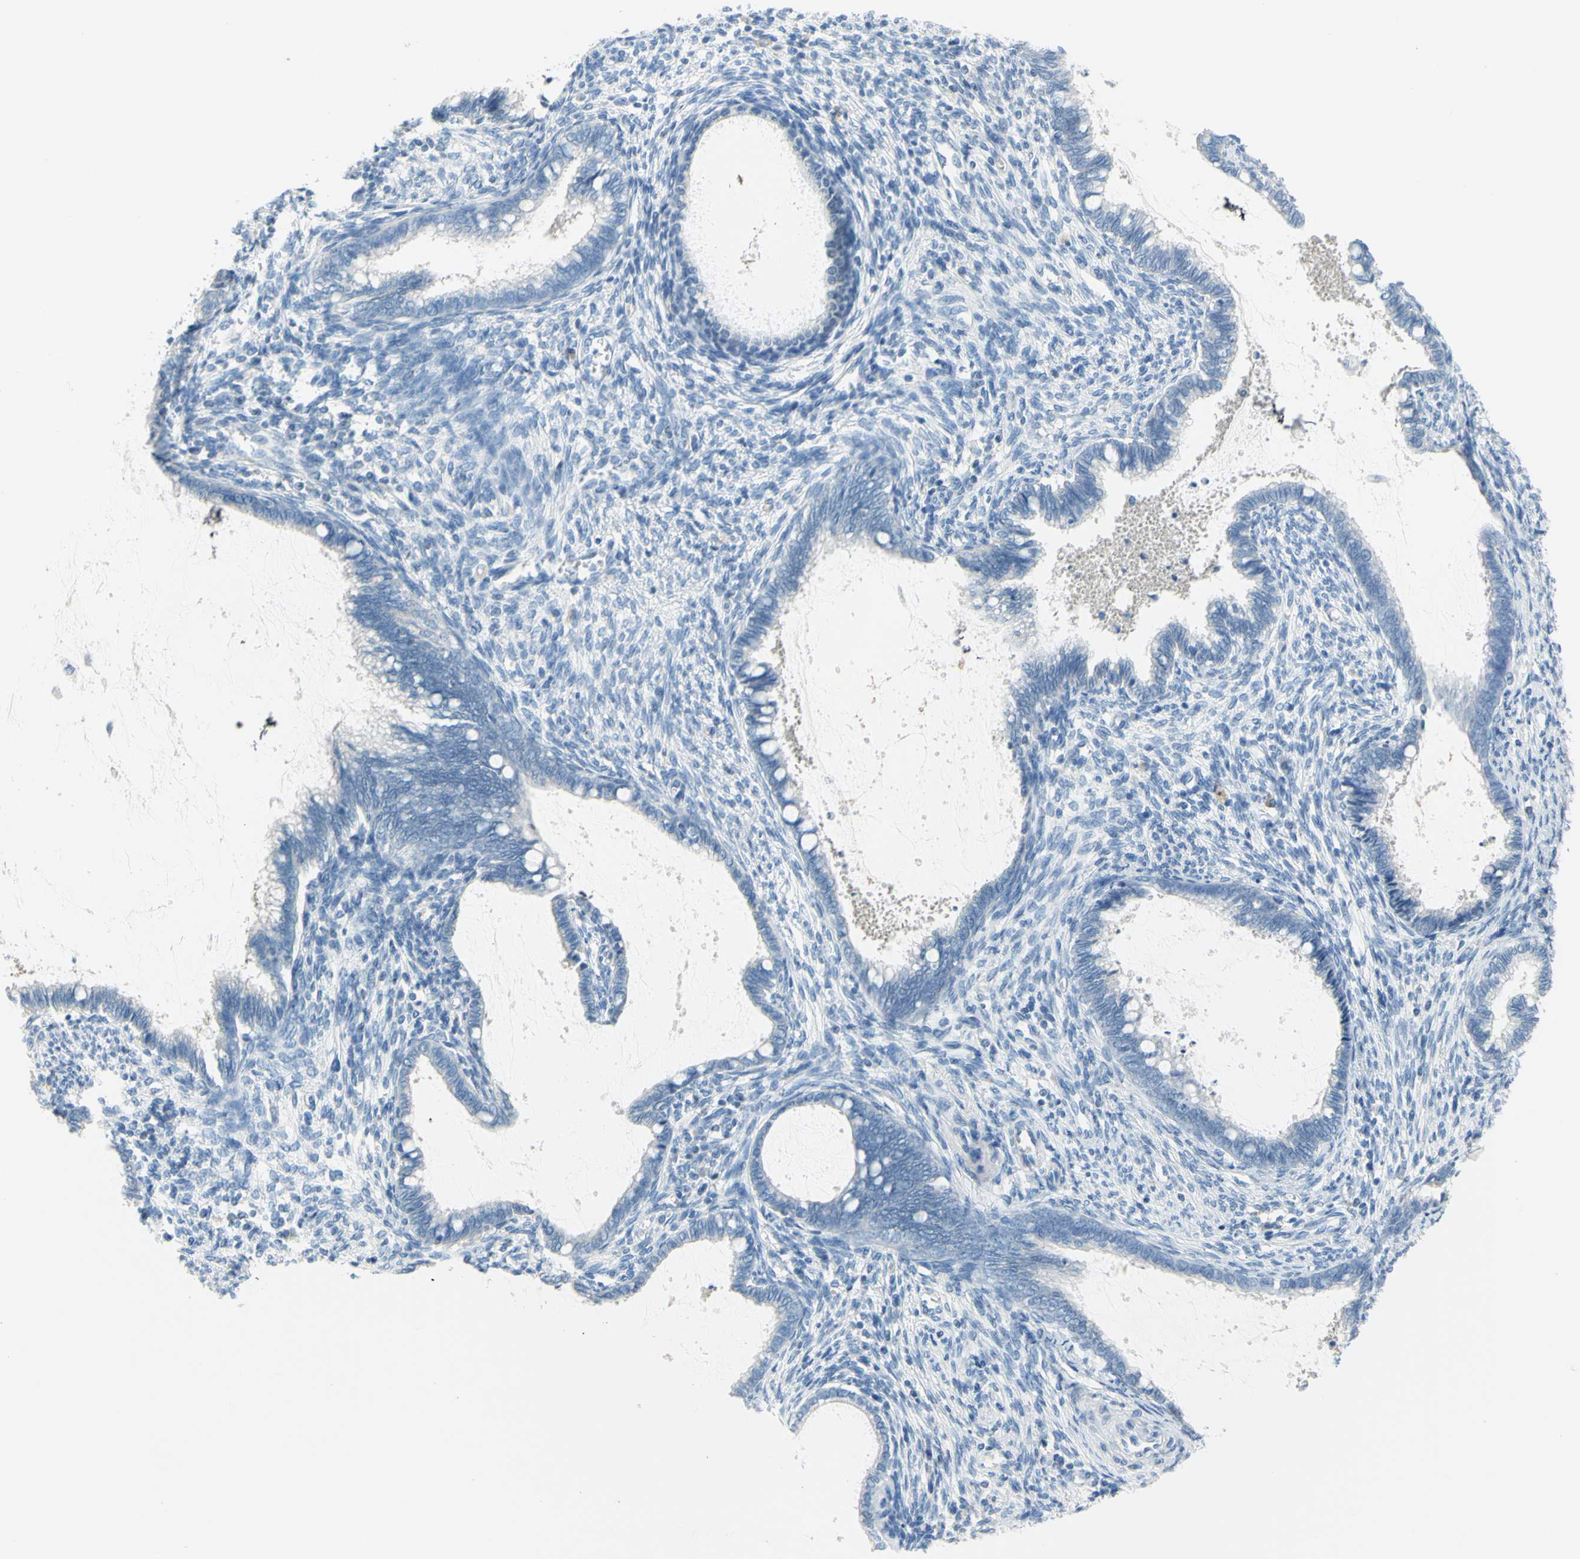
{"staining": {"intensity": "negative", "quantity": "none", "location": "none"}, "tissue": "cervical cancer", "cell_type": "Tumor cells", "image_type": "cancer", "snomed": [{"axis": "morphology", "description": "Adenocarcinoma, NOS"}, {"axis": "topography", "description": "Cervix"}], "caption": "A high-resolution photomicrograph shows immunohistochemistry staining of cervical adenocarcinoma, which shows no significant staining in tumor cells.", "gene": "DCT", "patient": {"sex": "female", "age": 44}}